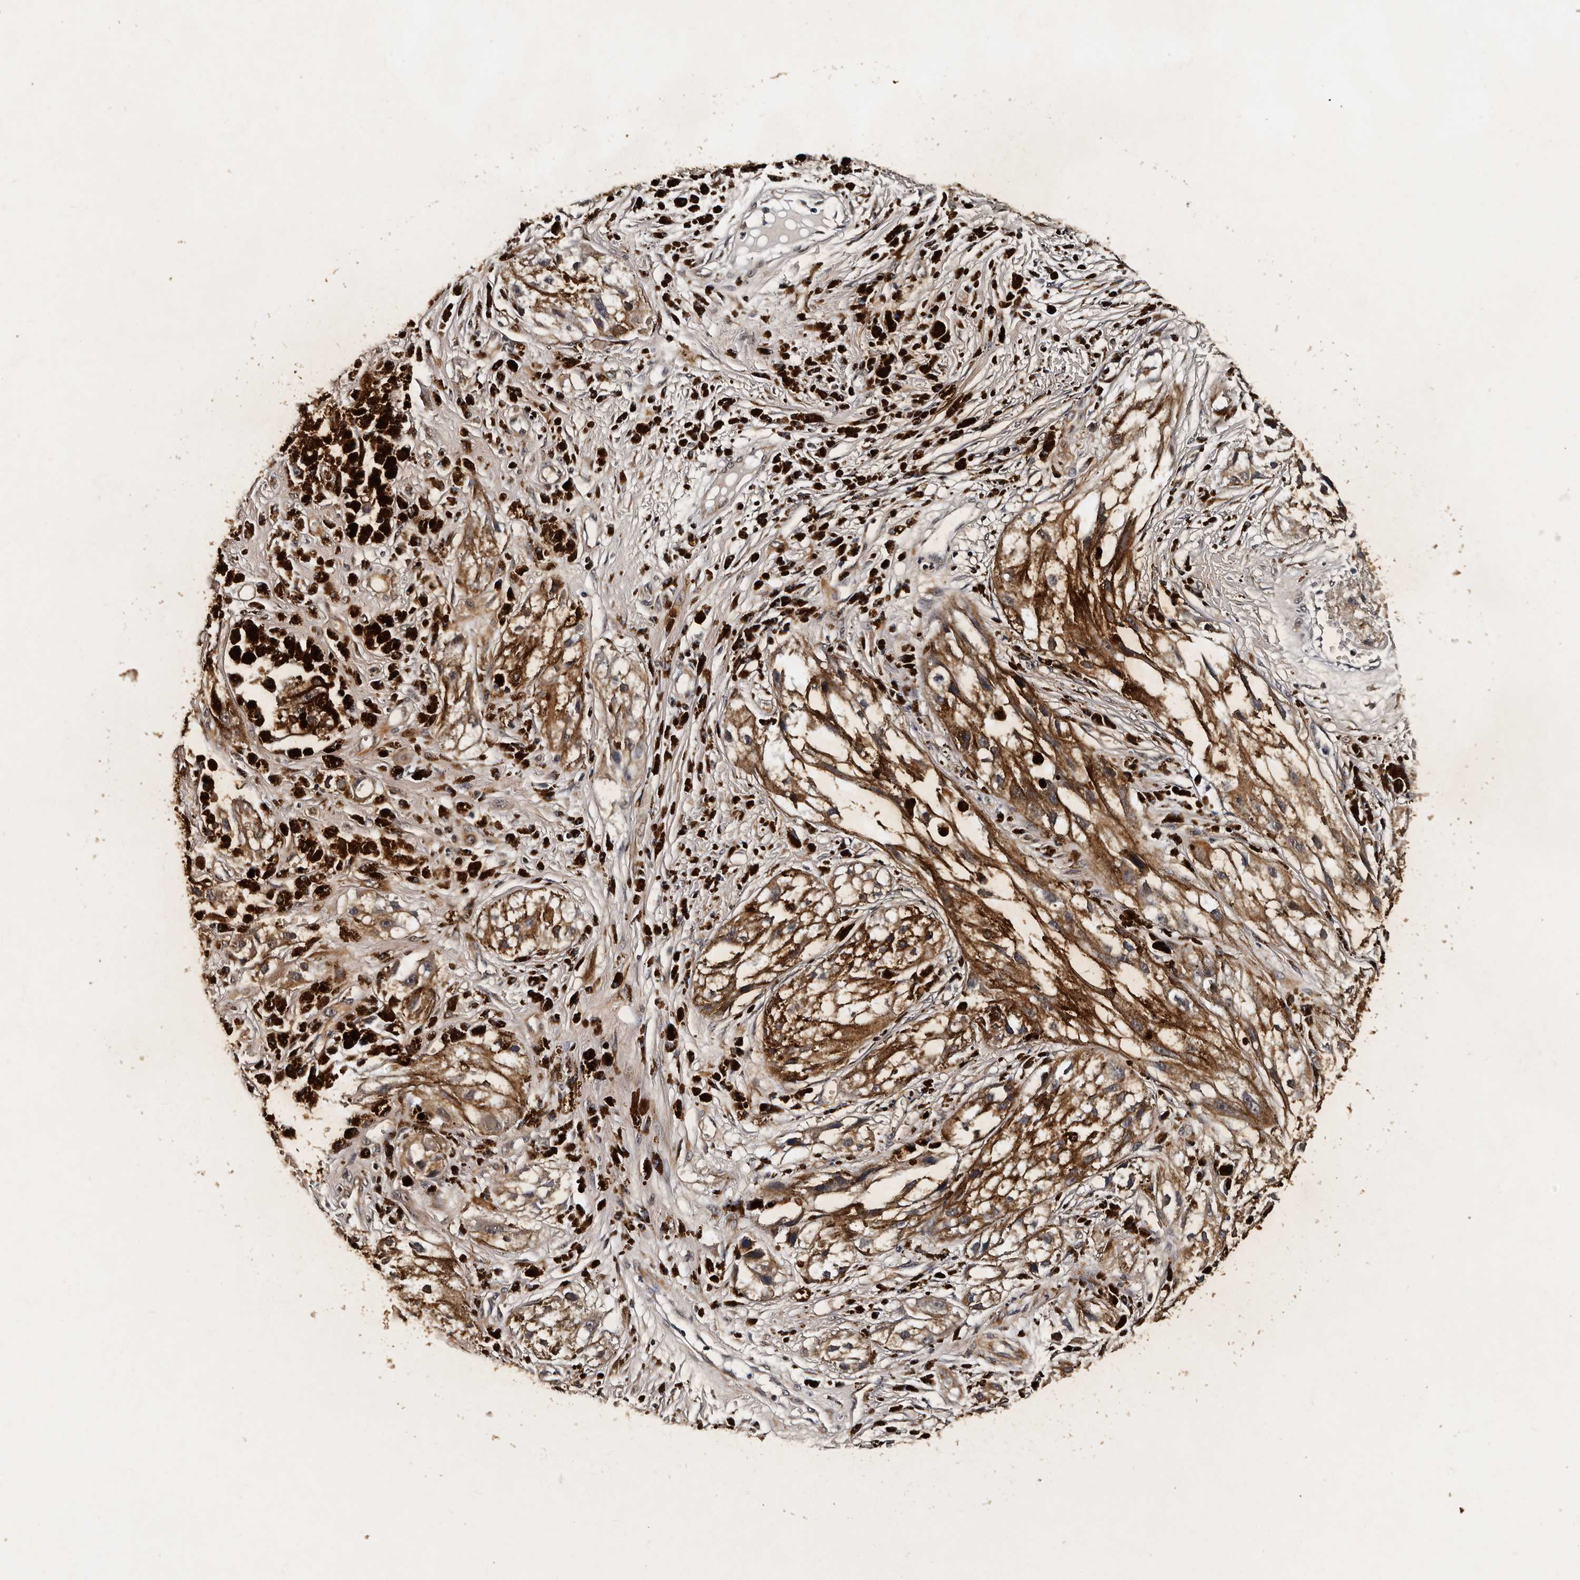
{"staining": {"intensity": "moderate", "quantity": ">75%", "location": "cytoplasmic/membranous"}, "tissue": "melanoma", "cell_type": "Tumor cells", "image_type": "cancer", "snomed": [{"axis": "morphology", "description": "Malignant melanoma, NOS"}, {"axis": "topography", "description": "Skin"}], "caption": "The photomicrograph exhibits immunohistochemical staining of malignant melanoma. There is moderate cytoplasmic/membranous positivity is seen in approximately >75% of tumor cells.", "gene": "CPNE3", "patient": {"sex": "male", "age": 88}}